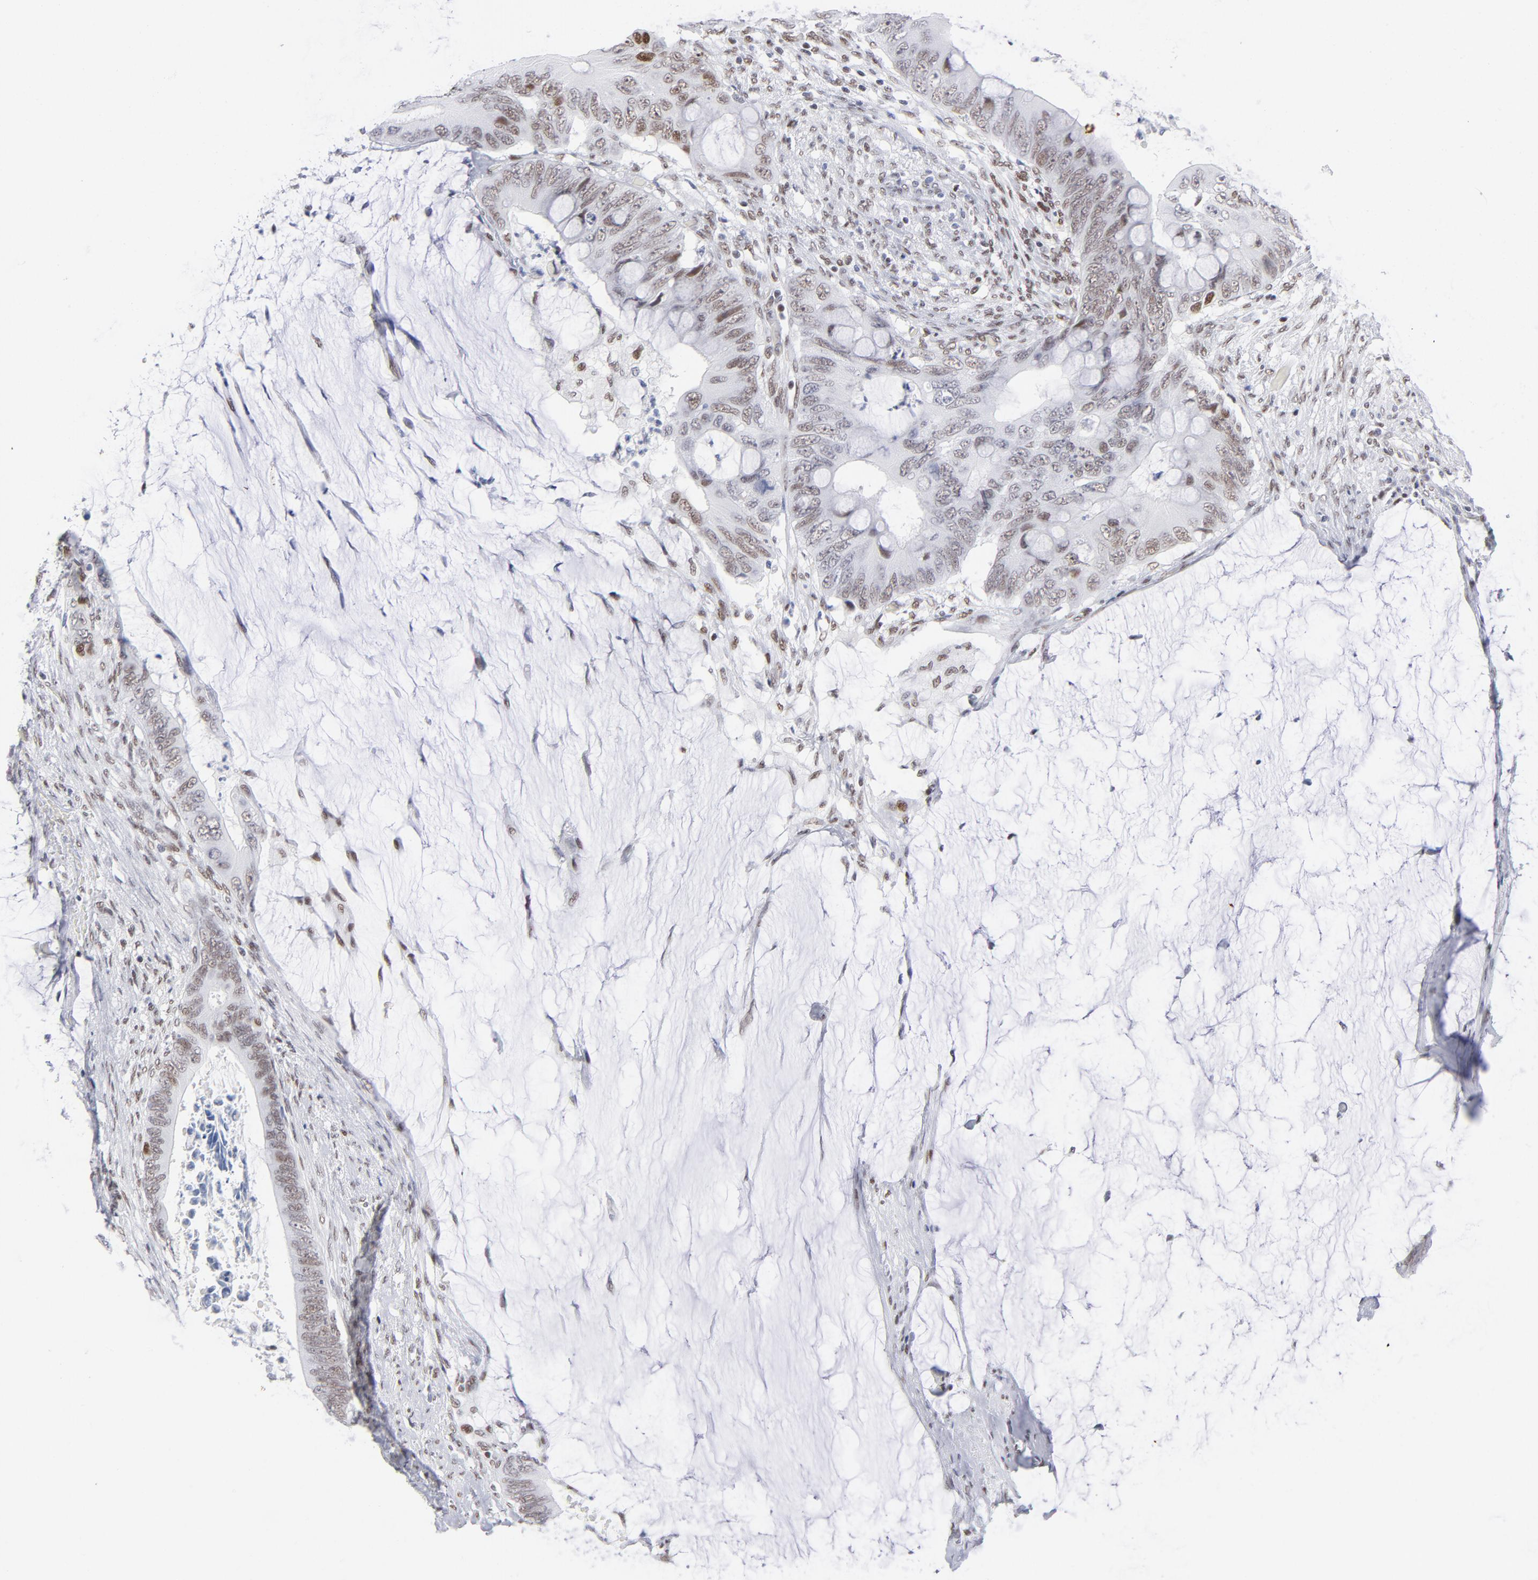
{"staining": {"intensity": "weak", "quantity": "25%-75%", "location": "nuclear"}, "tissue": "colorectal cancer", "cell_type": "Tumor cells", "image_type": "cancer", "snomed": [{"axis": "morphology", "description": "Normal tissue, NOS"}, {"axis": "morphology", "description": "Adenocarcinoma, NOS"}, {"axis": "topography", "description": "Rectum"}, {"axis": "topography", "description": "Peripheral nerve tissue"}], "caption": "There is low levels of weak nuclear positivity in tumor cells of colorectal cancer (adenocarcinoma), as demonstrated by immunohistochemical staining (brown color).", "gene": "ATF2", "patient": {"sex": "female", "age": 77}}